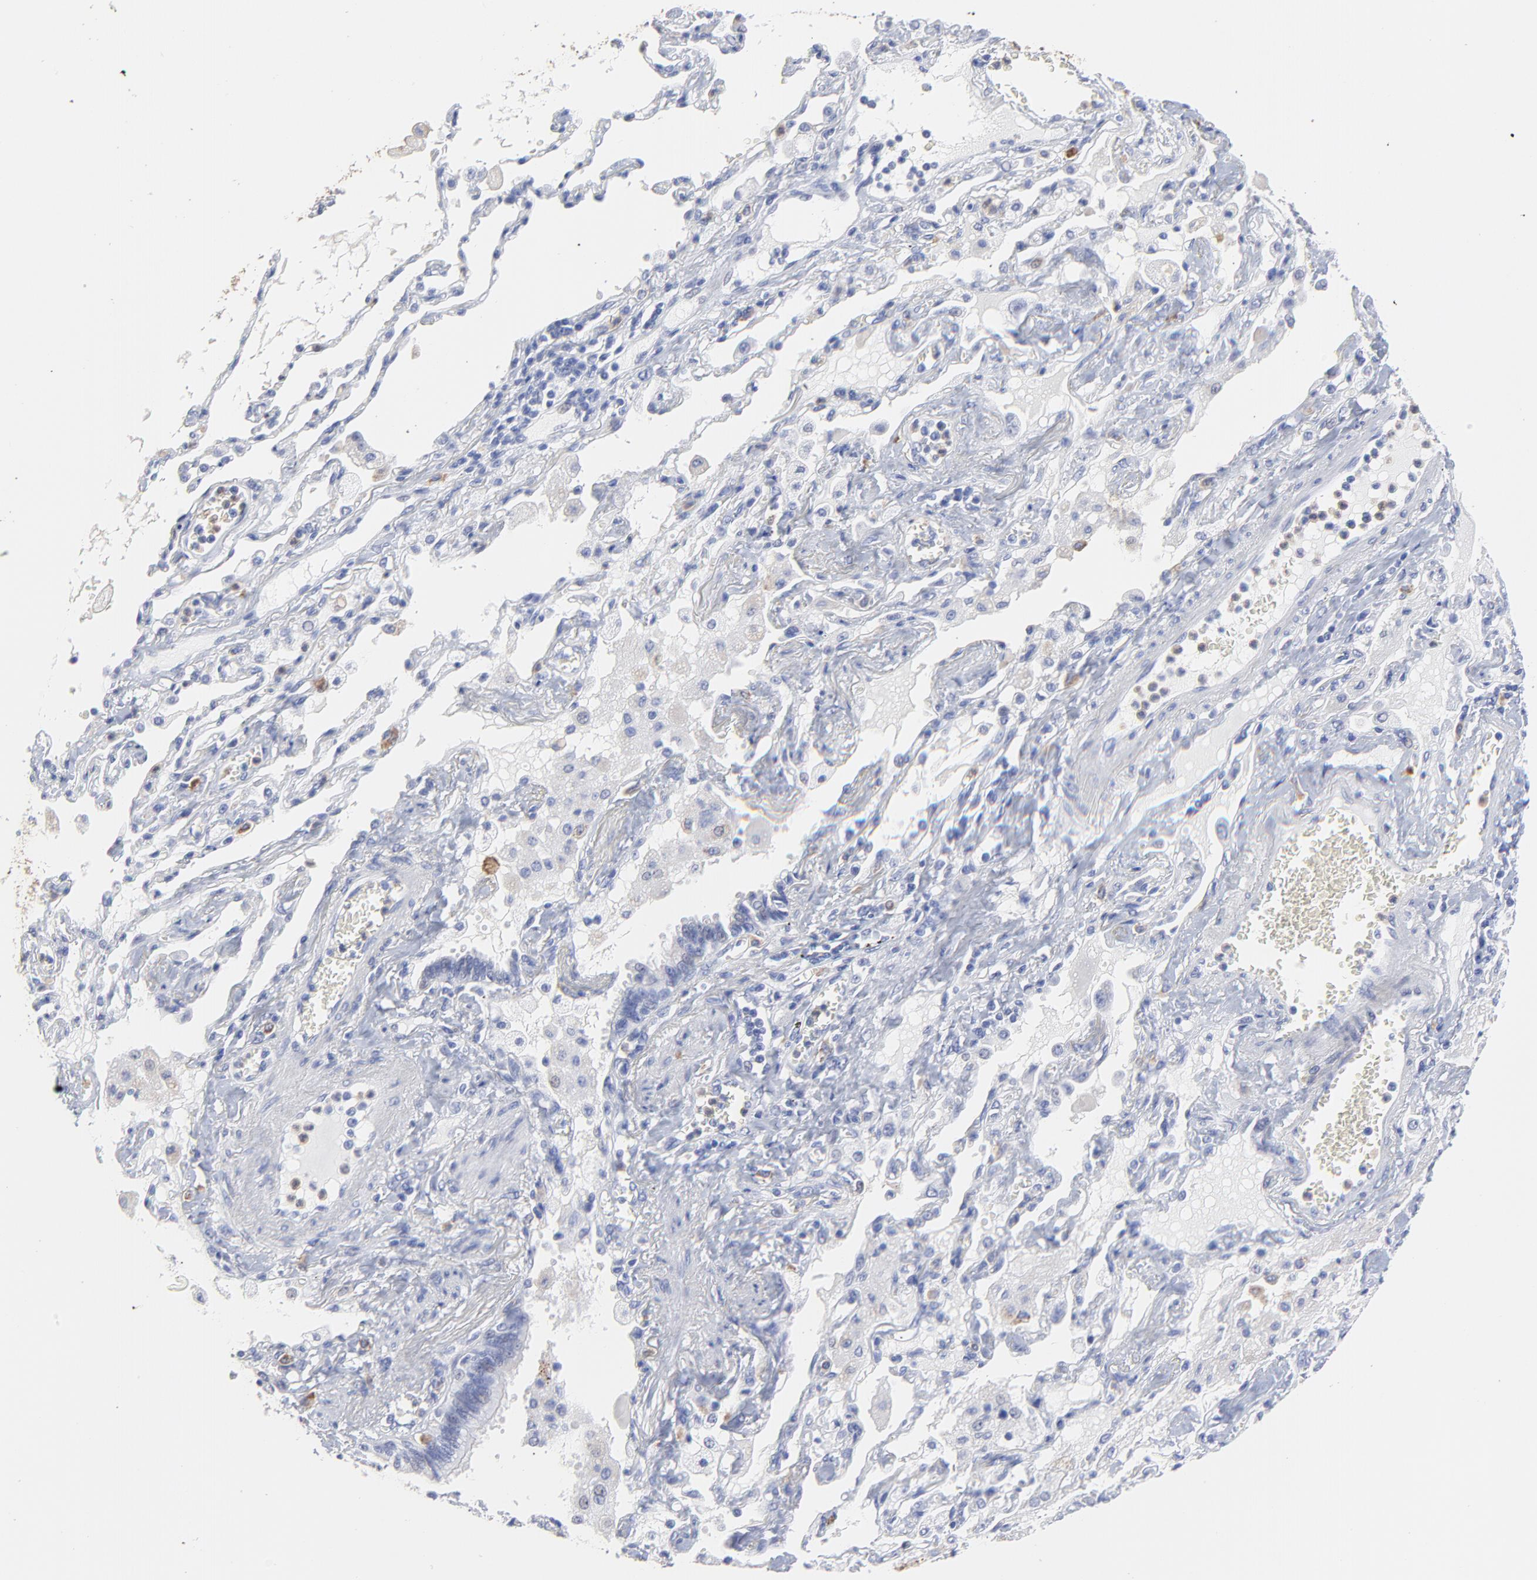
{"staining": {"intensity": "negative", "quantity": "none", "location": "none"}, "tissue": "lung cancer", "cell_type": "Tumor cells", "image_type": "cancer", "snomed": [{"axis": "morphology", "description": "Squamous cell carcinoma, NOS"}, {"axis": "topography", "description": "Lung"}], "caption": "A photomicrograph of human squamous cell carcinoma (lung) is negative for staining in tumor cells.", "gene": "SMARCA1", "patient": {"sex": "female", "age": 76}}